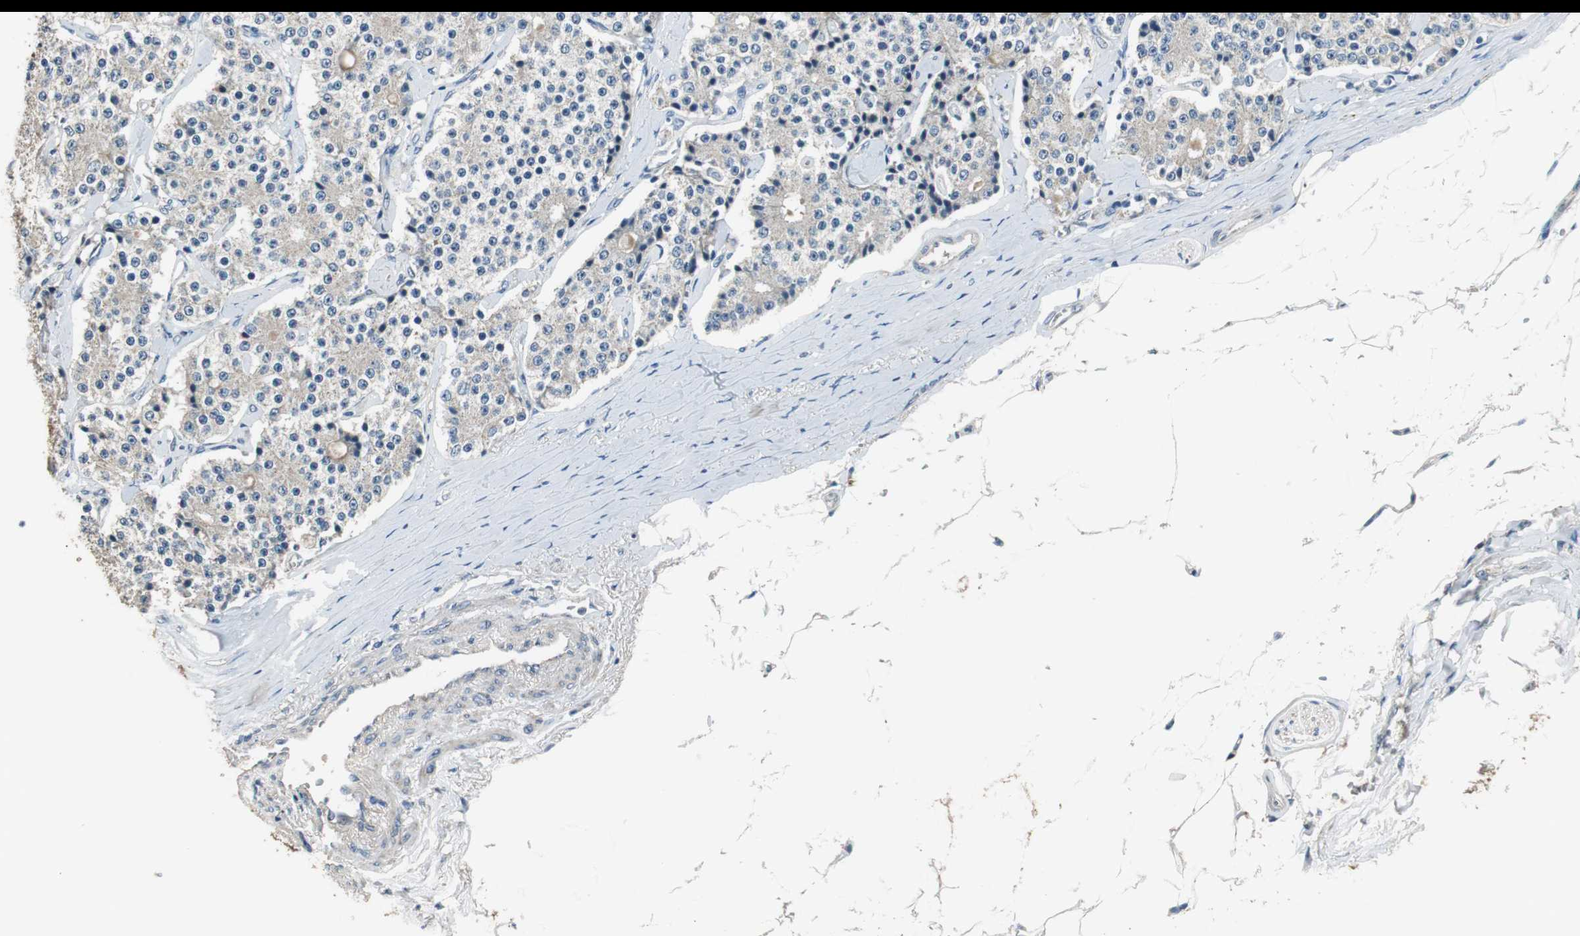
{"staining": {"intensity": "weak", "quantity": ">75%", "location": "cytoplasmic/membranous"}, "tissue": "carcinoid", "cell_type": "Tumor cells", "image_type": "cancer", "snomed": [{"axis": "morphology", "description": "Carcinoid, malignant, NOS"}, {"axis": "topography", "description": "Colon"}], "caption": "Tumor cells demonstrate weak cytoplasmic/membranous positivity in approximately >75% of cells in carcinoid.", "gene": "MSTO1", "patient": {"sex": "female", "age": 61}}